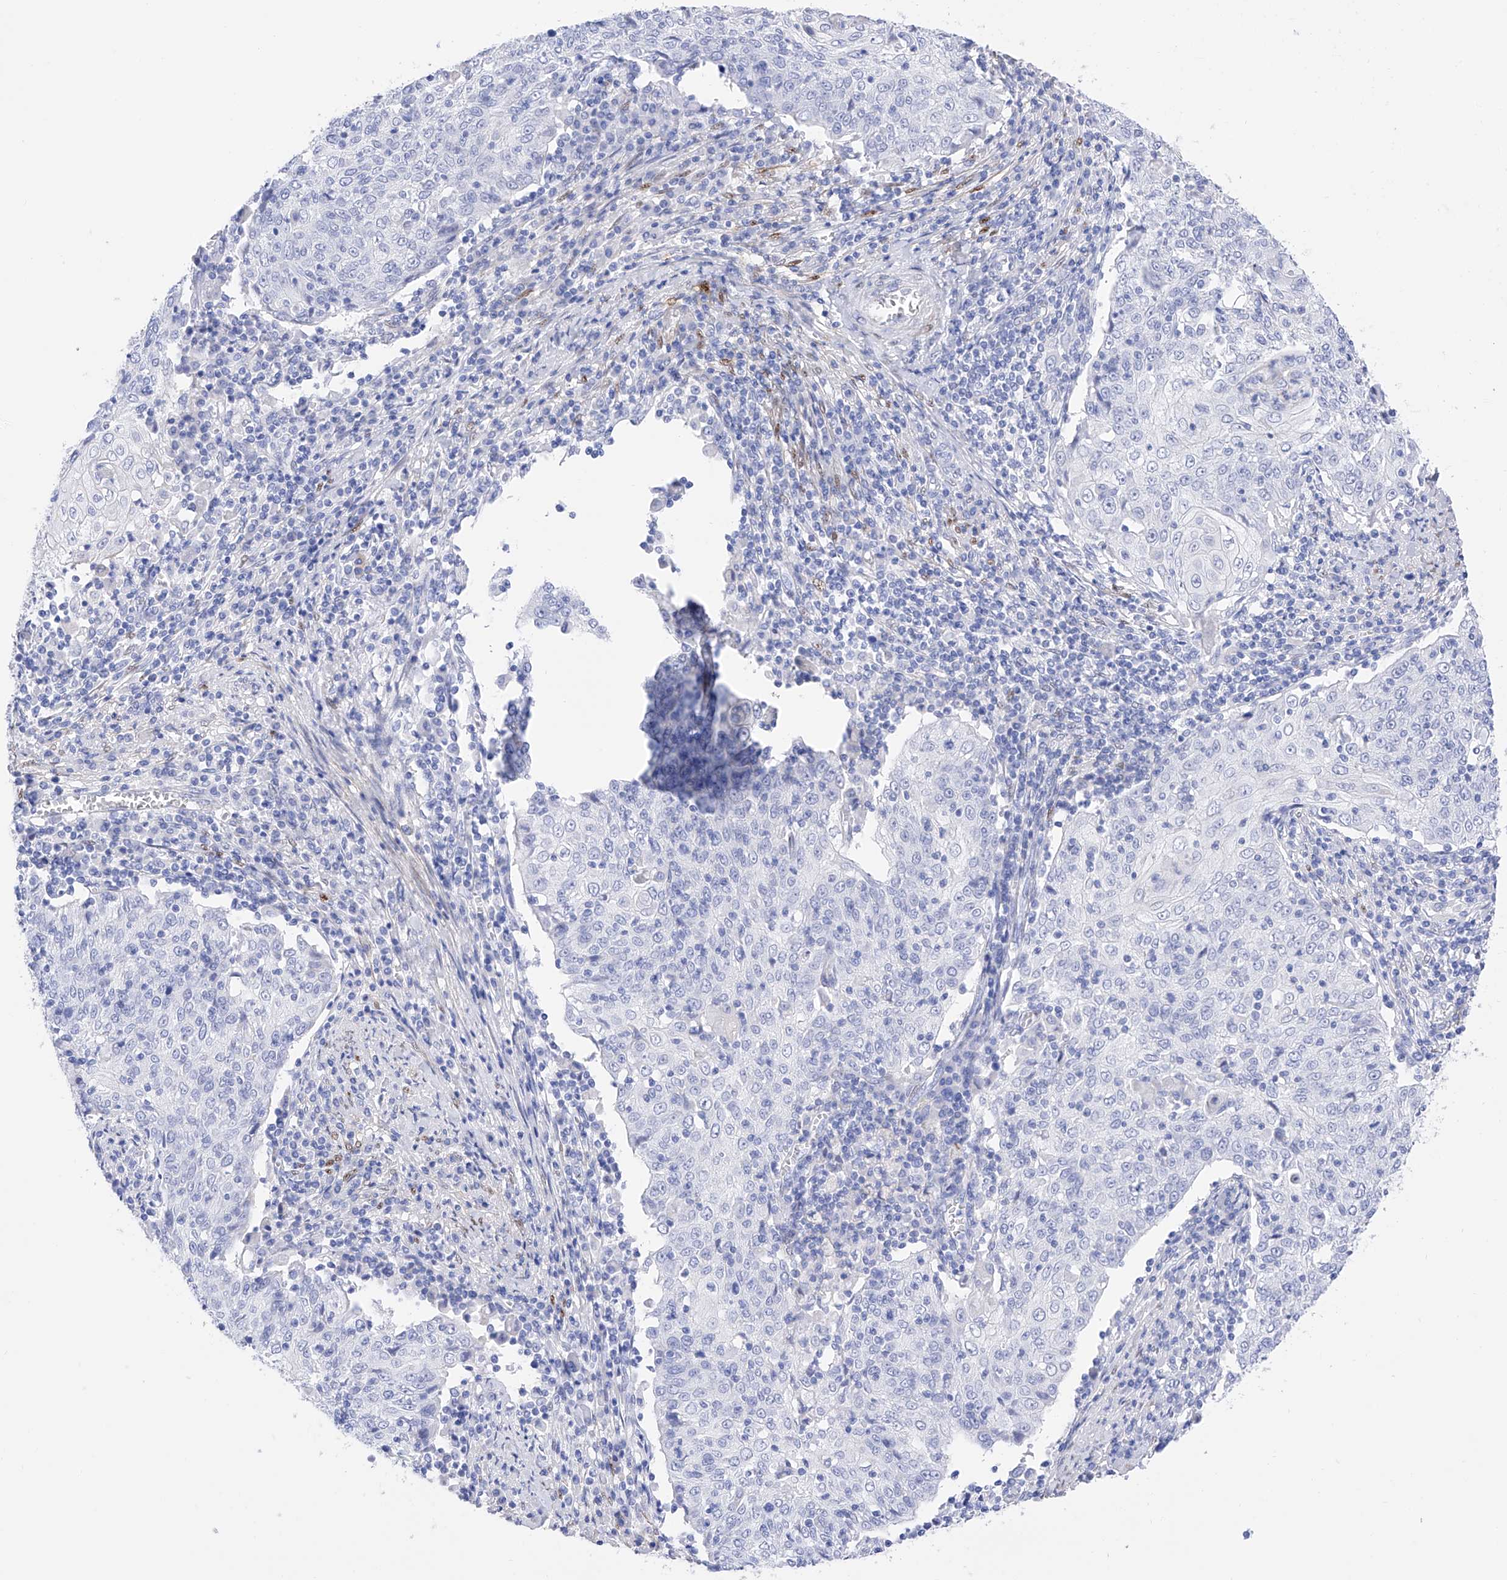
{"staining": {"intensity": "negative", "quantity": "none", "location": "none"}, "tissue": "cervical cancer", "cell_type": "Tumor cells", "image_type": "cancer", "snomed": [{"axis": "morphology", "description": "Squamous cell carcinoma, NOS"}, {"axis": "topography", "description": "Cervix"}], "caption": "There is no significant expression in tumor cells of cervical cancer (squamous cell carcinoma).", "gene": "TRPC7", "patient": {"sex": "female", "age": 48}}